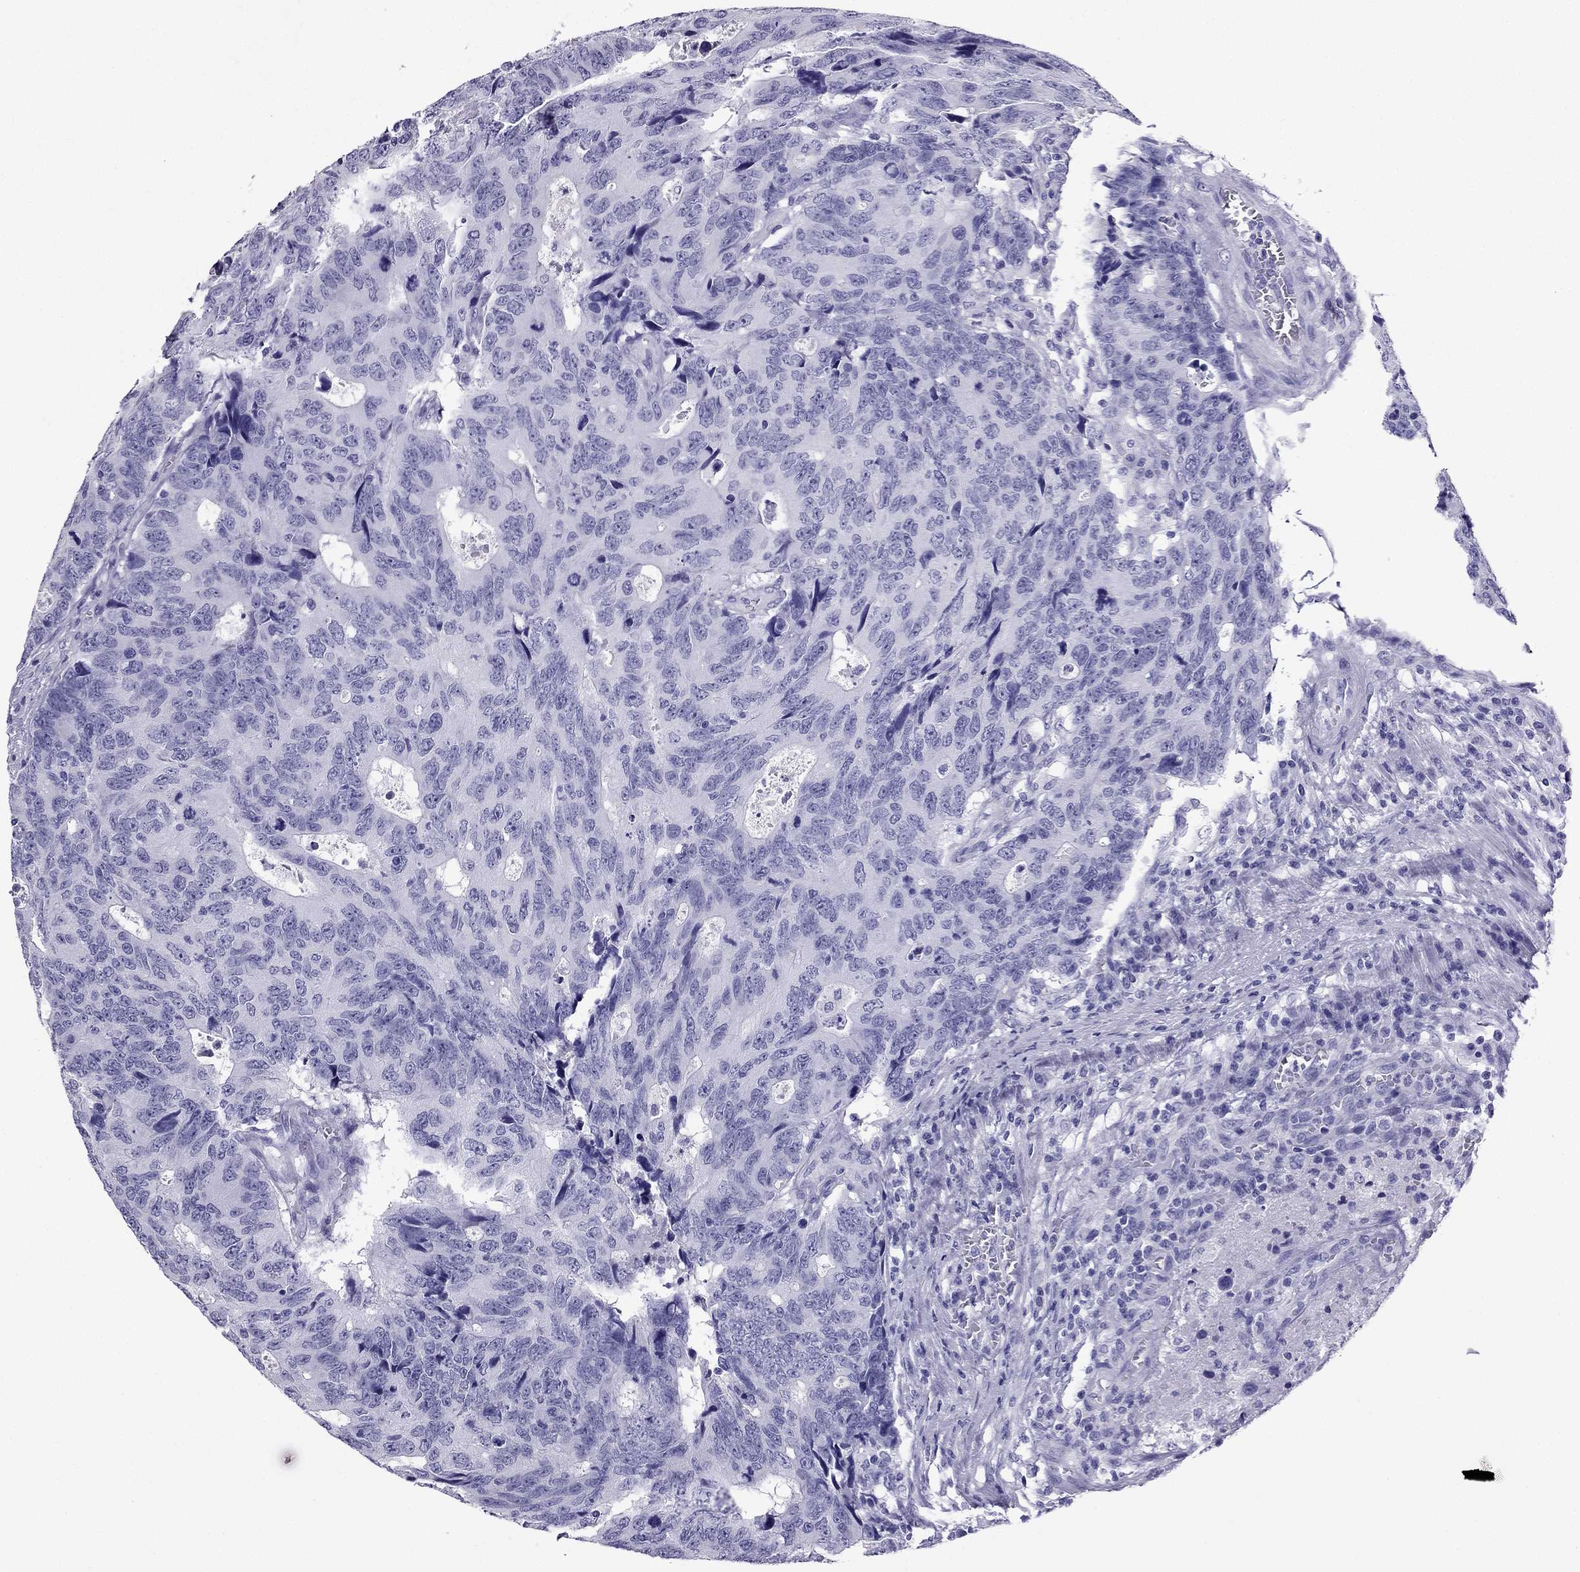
{"staining": {"intensity": "negative", "quantity": "none", "location": "none"}, "tissue": "colorectal cancer", "cell_type": "Tumor cells", "image_type": "cancer", "snomed": [{"axis": "morphology", "description": "Adenocarcinoma, NOS"}, {"axis": "topography", "description": "Colon"}], "caption": "The photomicrograph displays no significant expression in tumor cells of colorectal cancer.", "gene": "PDE6A", "patient": {"sex": "female", "age": 77}}